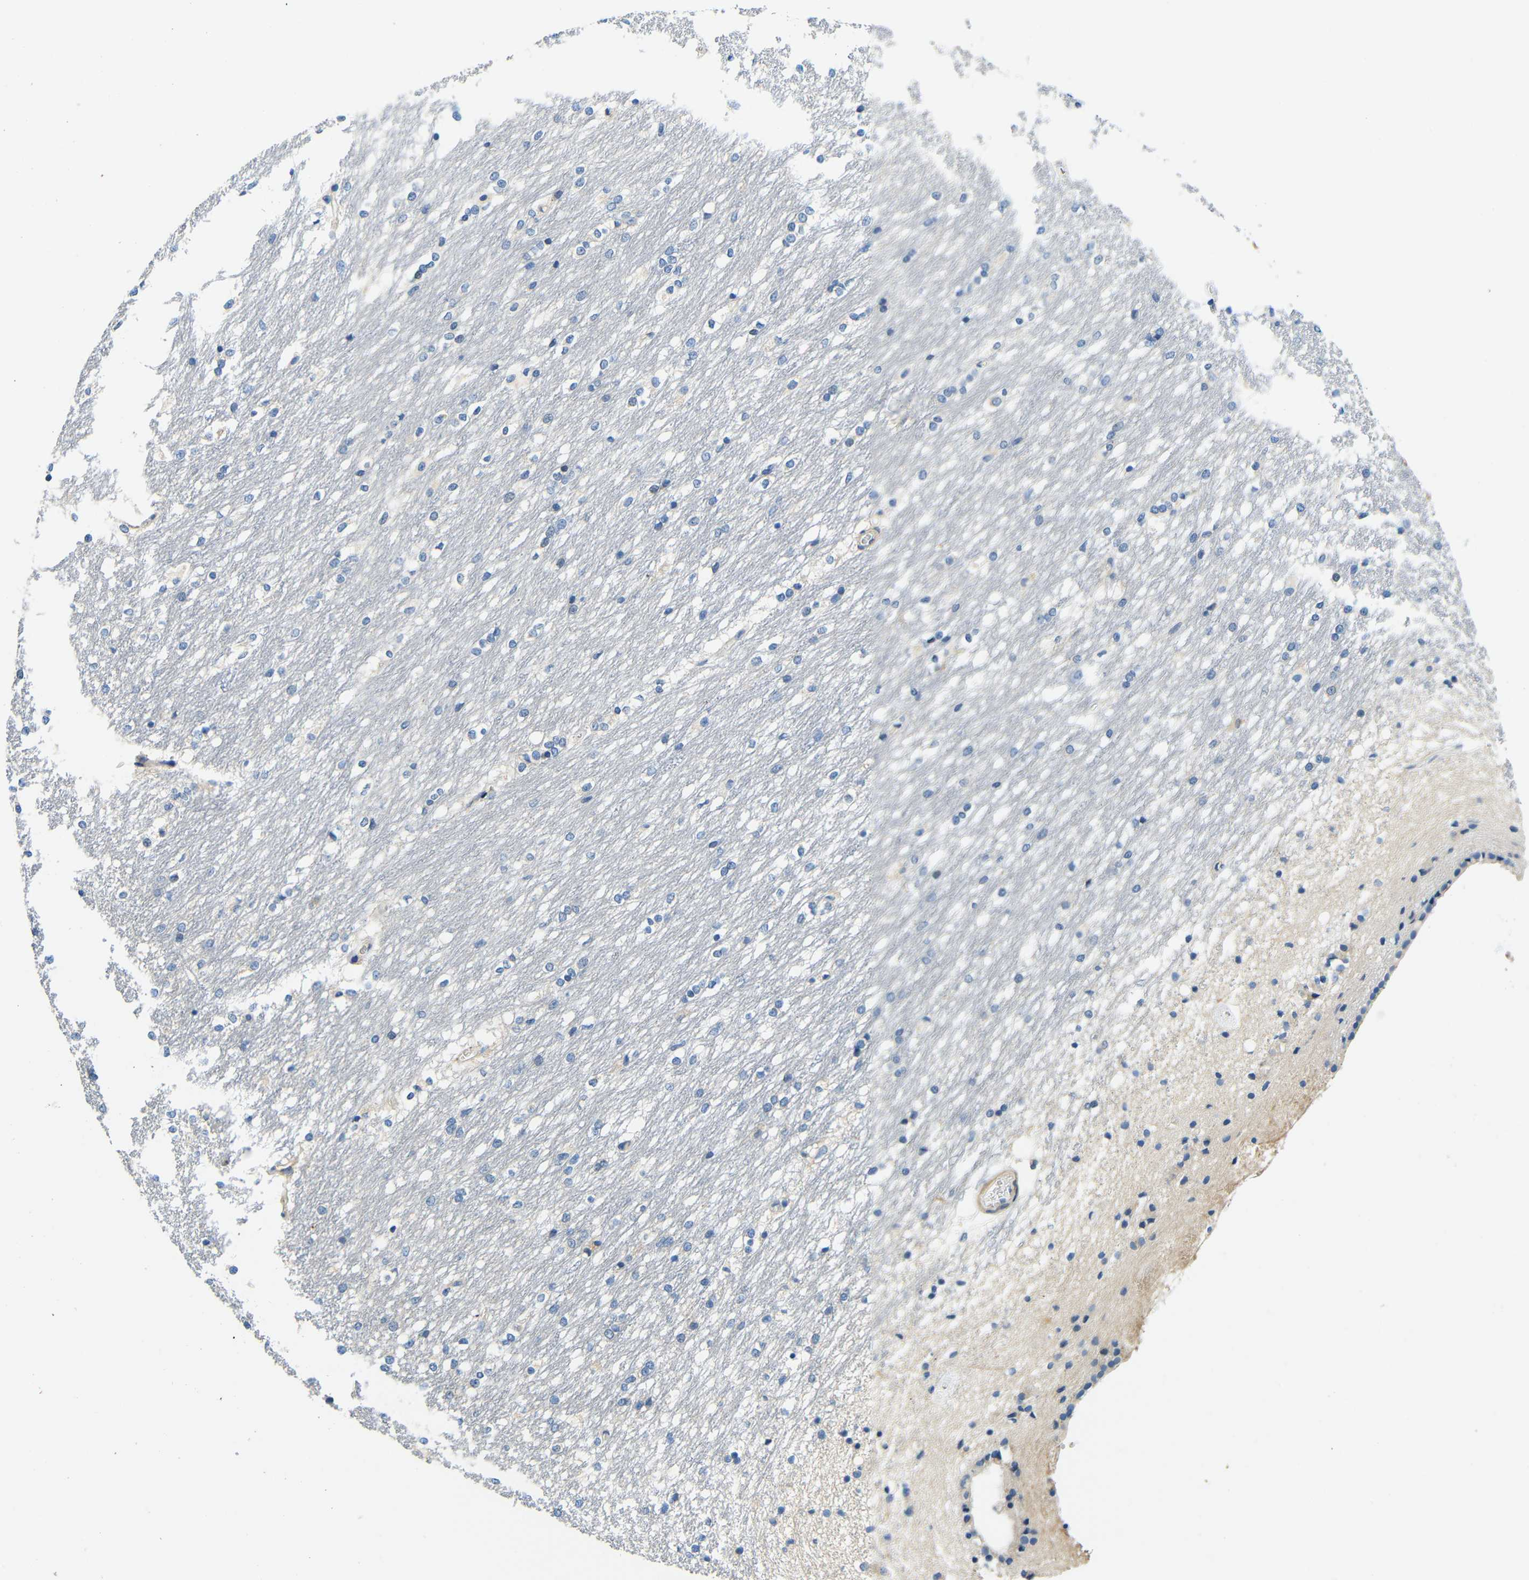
{"staining": {"intensity": "negative", "quantity": "none", "location": "none"}, "tissue": "caudate", "cell_type": "Glial cells", "image_type": "normal", "snomed": [{"axis": "morphology", "description": "Normal tissue, NOS"}, {"axis": "topography", "description": "Lateral ventricle wall"}], "caption": "Human caudate stained for a protein using immunohistochemistry displays no positivity in glial cells.", "gene": "FMO5", "patient": {"sex": "female", "age": 19}}